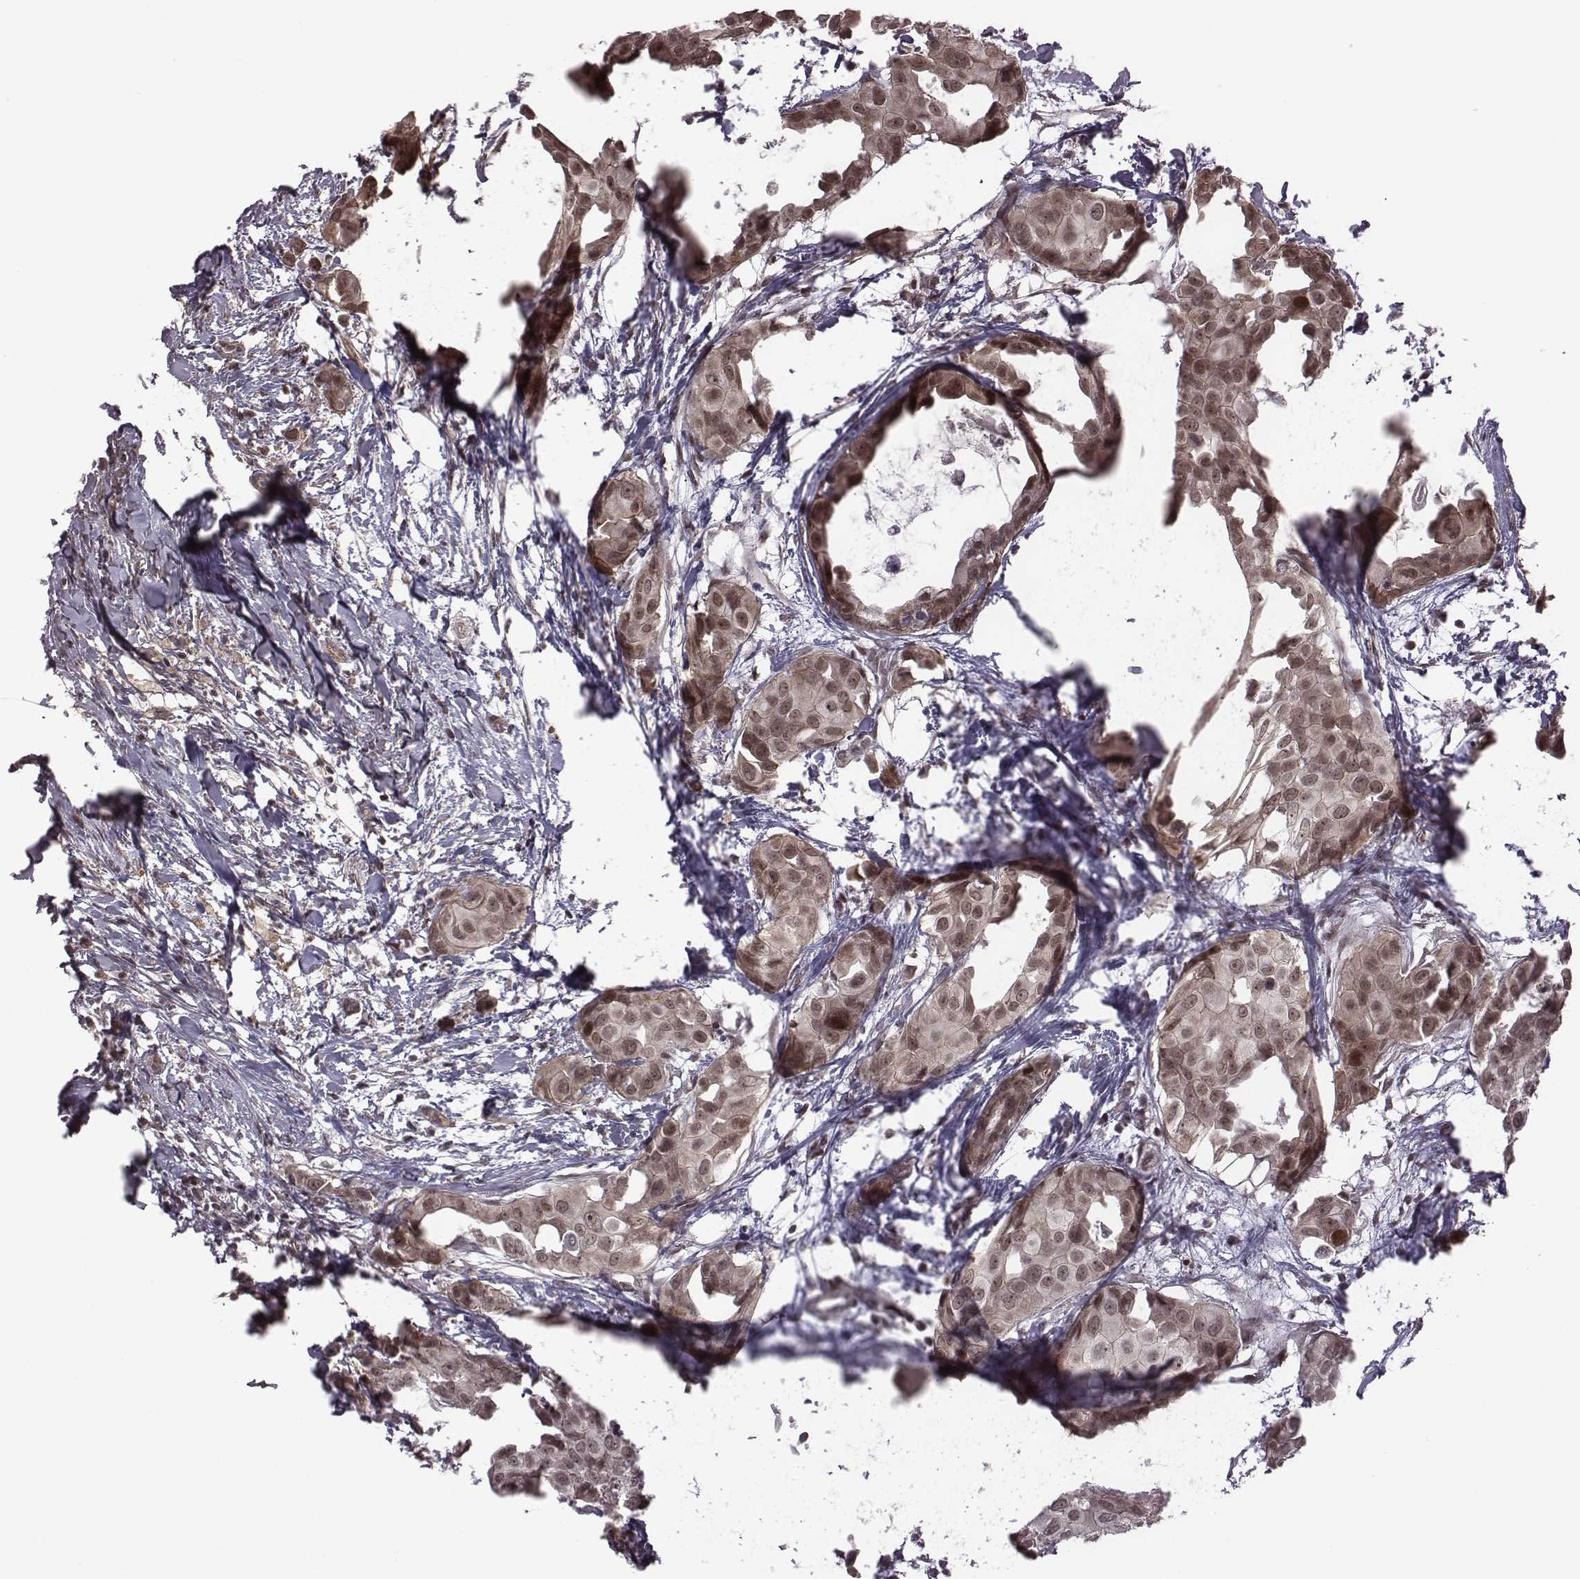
{"staining": {"intensity": "weak", "quantity": ">75%", "location": "cytoplasmic/membranous,nuclear"}, "tissue": "breast cancer", "cell_type": "Tumor cells", "image_type": "cancer", "snomed": [{"axis": "morphology", "description": "Duct carcinoma"}, {"axis": "topography", "description": "Breast"}], "caption": "Breast cancer (infiltrating ductal carcinoma) stained with a brown dye shows weak cytoplasmic/membranous and nuclear positive staining in approximately >75% of tumor cells.", "gene": "RPL3", "patient": {"sex": "female", "age": 38}}